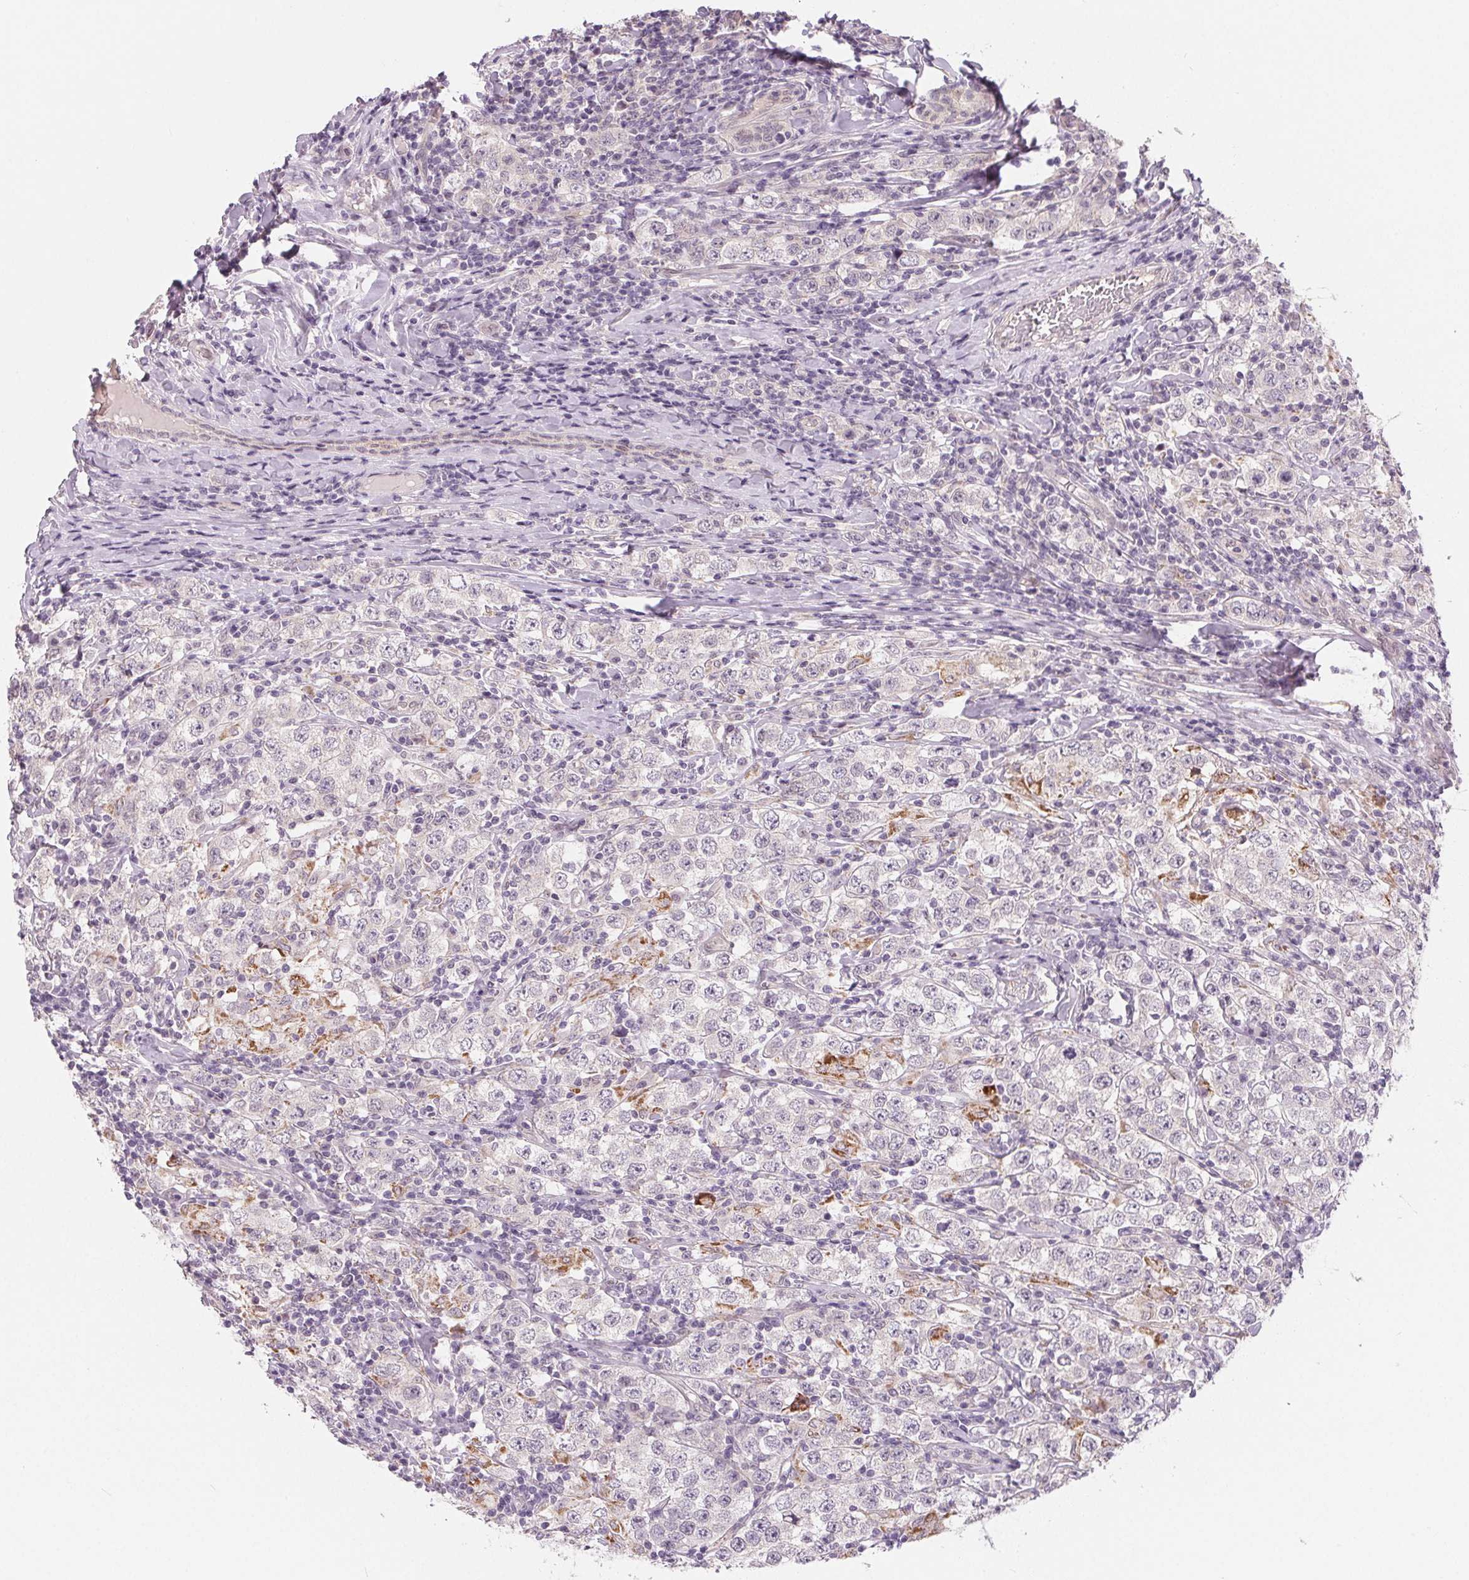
{"staining": {"intensity": "moderate", "quantity": "<25%", "location": "cytoplasmic/membranous"}, "tissue": "testis cancer", "cell_type": "Tumor cells", "image_type": "cancer", "snomed": [{"axis": "morphology", "description": "Seminoma, NOS"}, {"axis": "morphology", "description": "Carcinoma, Embryonal, NOS"}, {"axis": "topography", "description": "Testis"}], "caption": "Moderate cytoplasmic/membranous protein positivity is appreciated in approximately <25% of tumor cells in testis cancer.", "gene": "CFC1", "patient": {"sex": "male", "age": 41}}